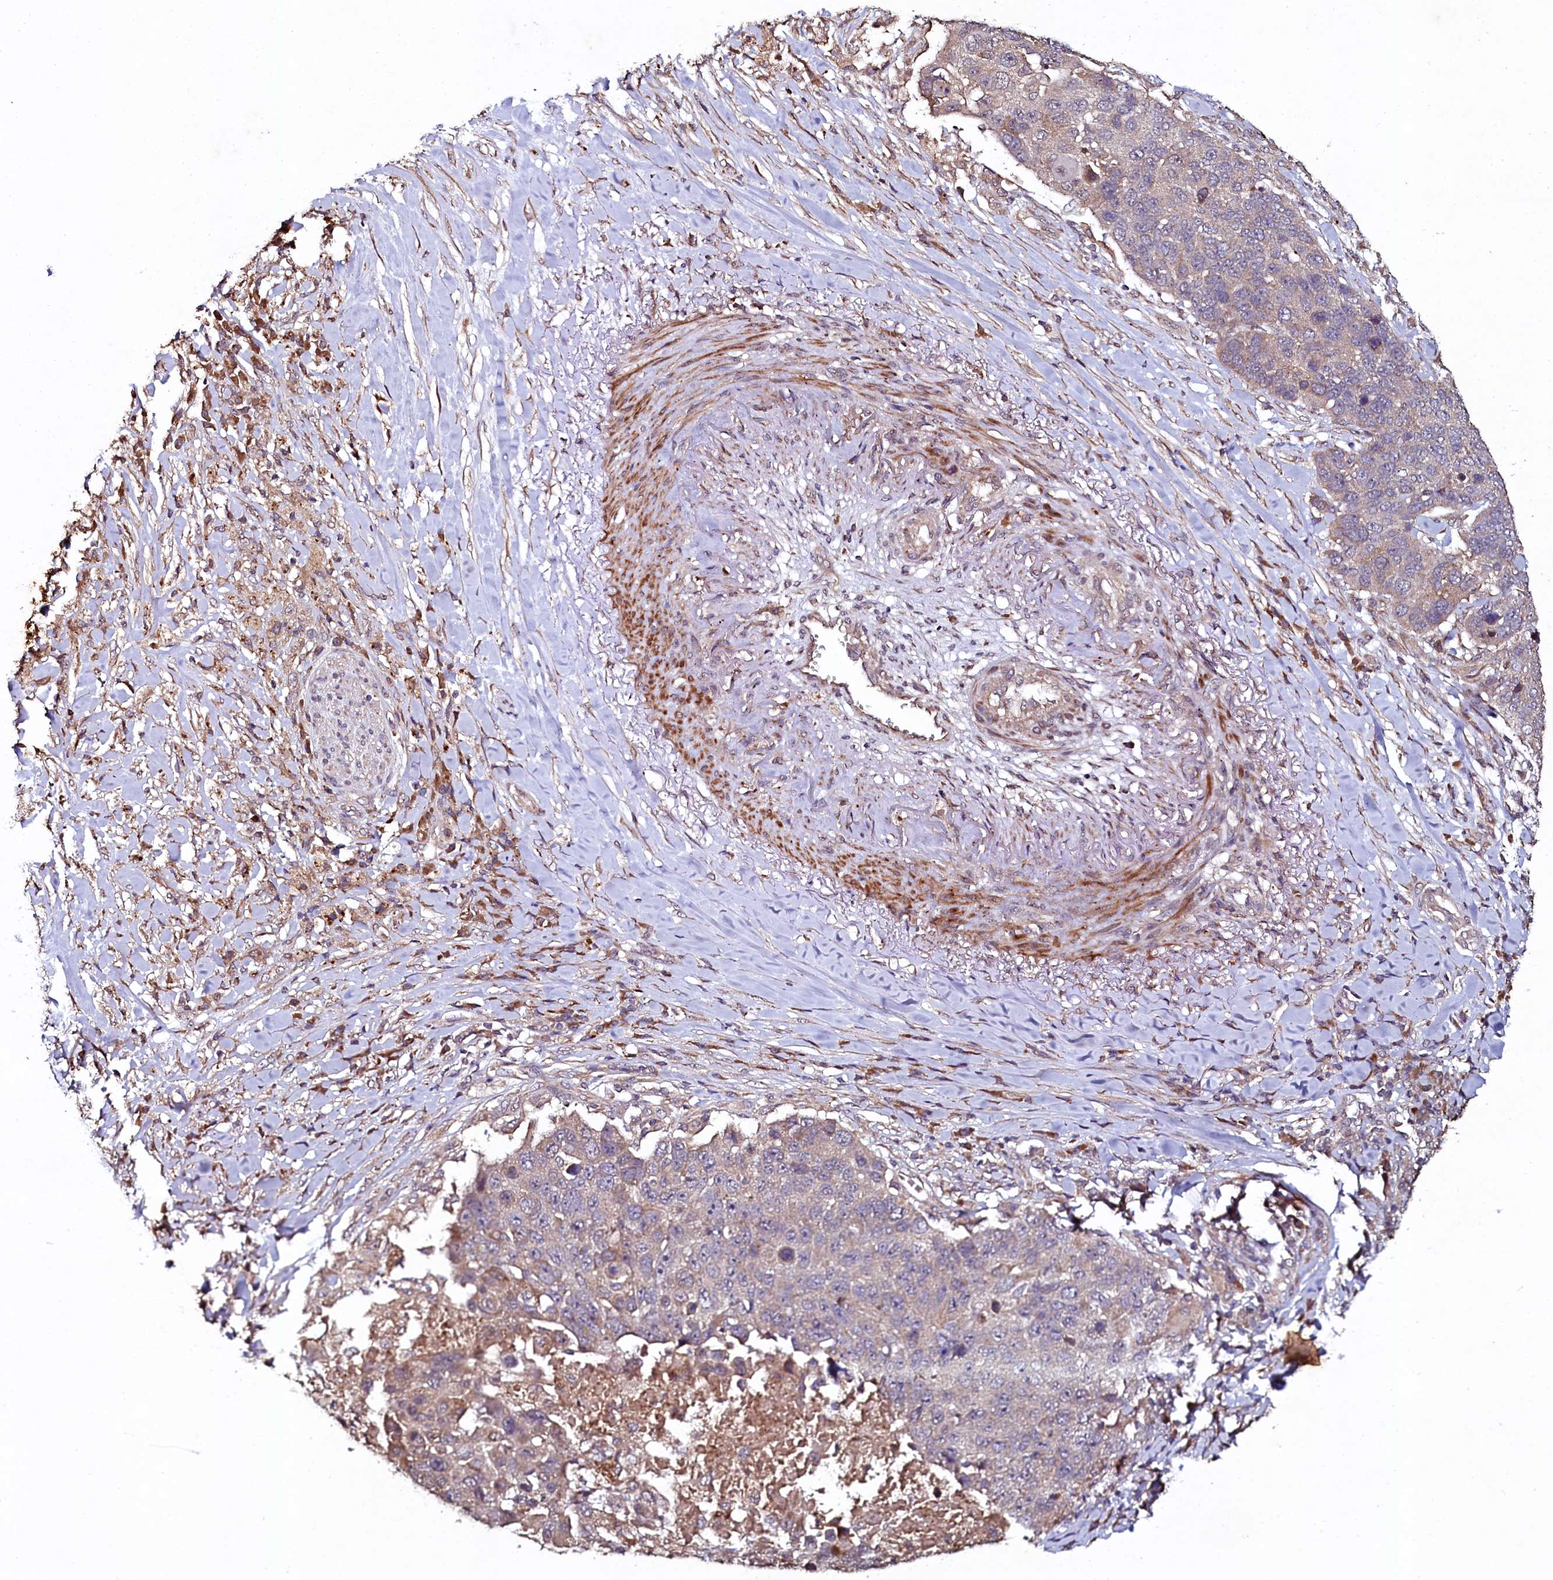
{"staining": {"intensity": "weak", "quantity": "<25%", "location": "cytoplasmic/membranous"}, "tissue": "lung cancer", "cell_type": "Tumor cells", "image_type": "cancer", "snomed": [{"axis": "morphology", "description": "Normal tissue, NOS"}, {"axis": "morphology", "description": "Squamous cell carcinoma, NOS"}, {"axis": "topography", "description": "Lymph node"}, {"axis": "topography", "description": "Lung"}], "caption": "Immunohistochemistry (IHC) photomicrograph of human lung cancer (squamous cell carcinoma) stained for a protein (brown), which demonstrates no staining in tumor cells.", "gene": "SEC24C", "patient": {"sex": "male", "age": 66}}